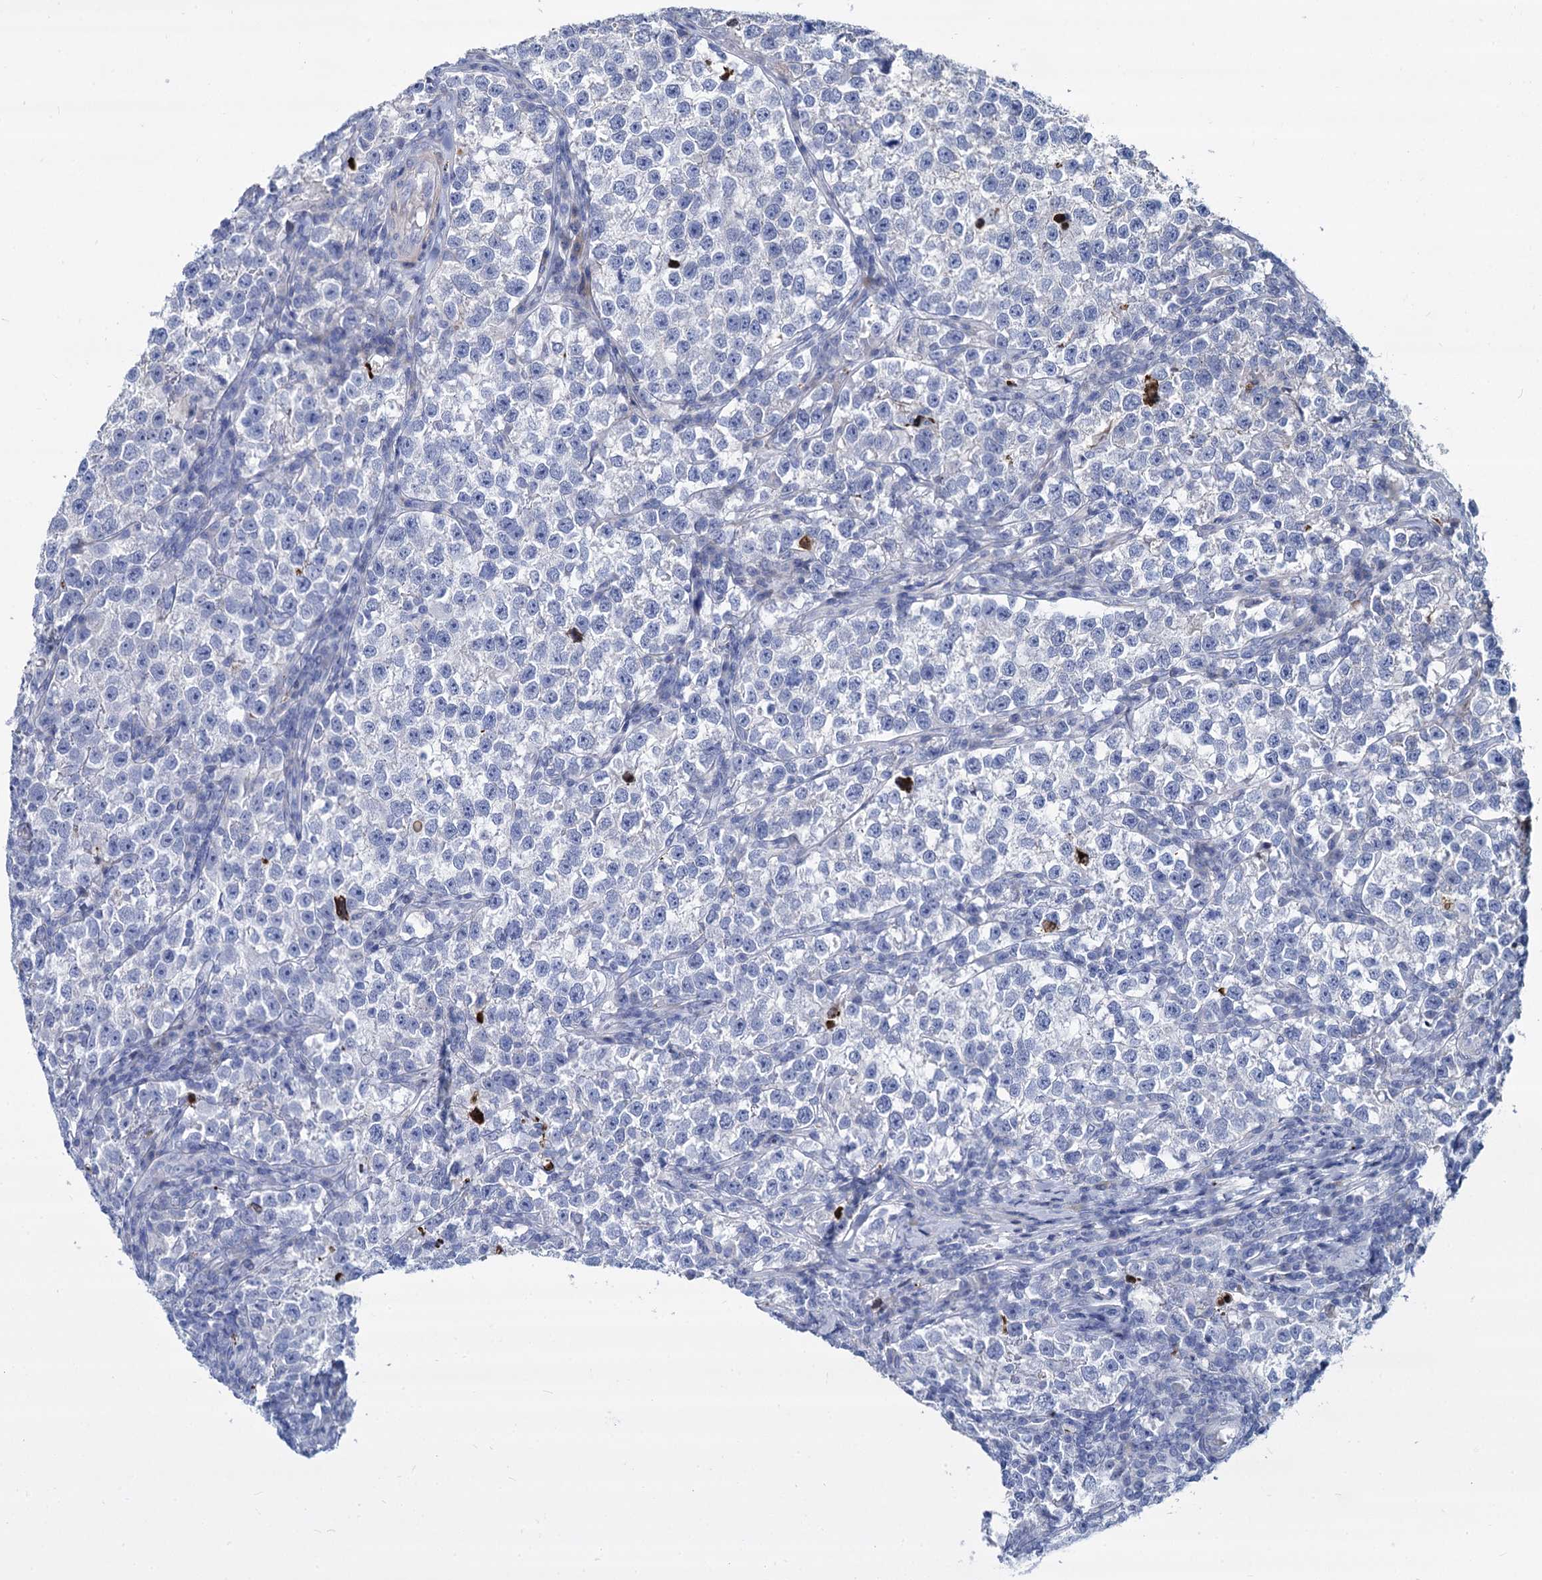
{"staining": {"intensity": "negative", "quantity": "none", "location": "none"}, "tissue": "testis cancer", "cell_type": "Tumor cells", "image_type": "cancer", "snomed": [{"axis": "morphology", "description": "Normal tissue, NOS"}, {"axis": "morphology", "description": "Seminoma, NOS"}, {"axis": "topography", "description": "Testis"}], "caption": "Protein analysis of testis cancer demonstrates no significant staining in tumor cells.", "gene": "TRIM77", "patient": {"sex": "male", "age": 43}}